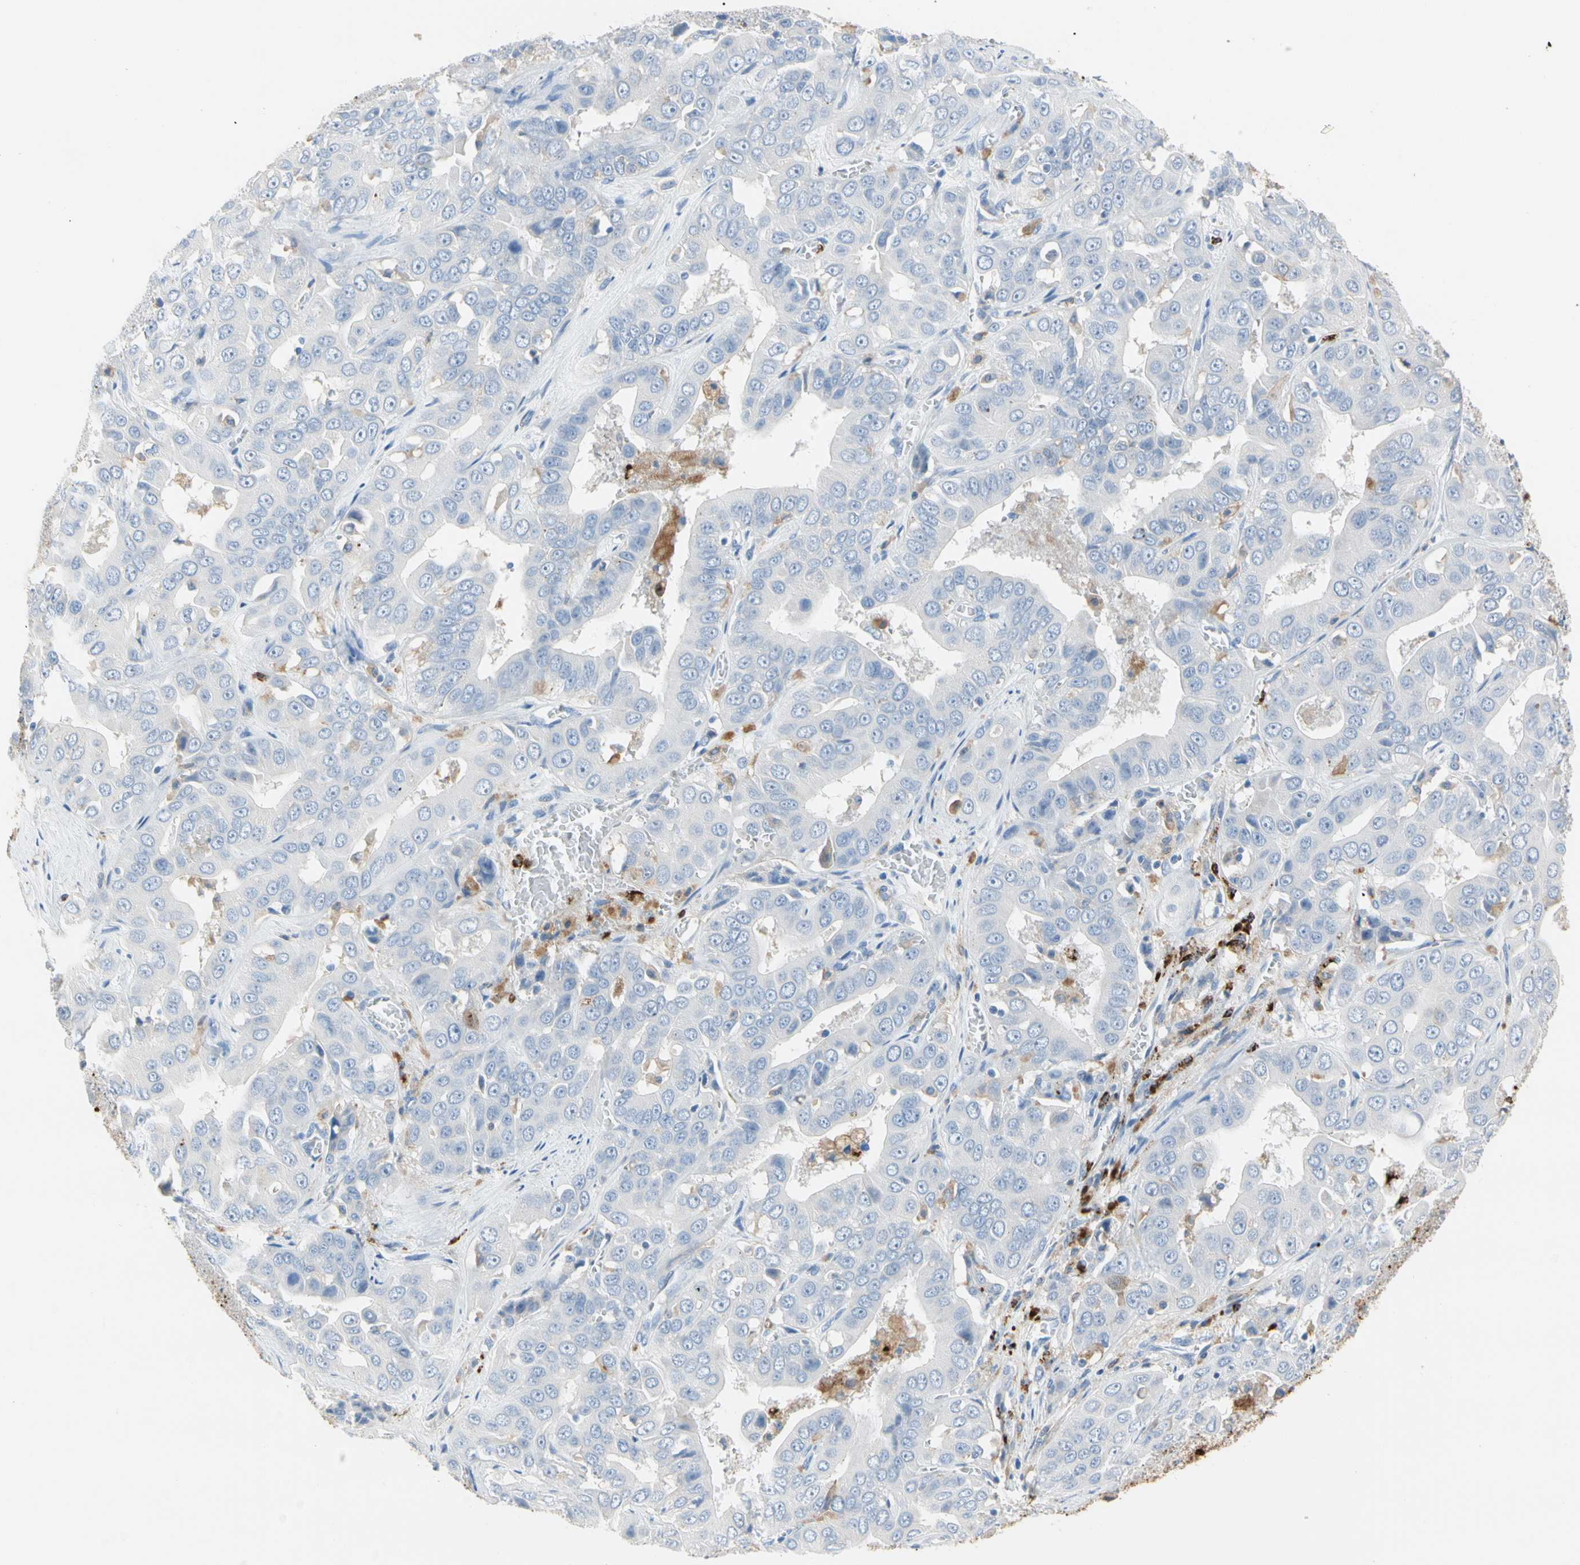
{"staining": {"intensity": "negative", "quantity": "none", "location": "none"}, "tissue": "liver cancer", "cell_type": "Tumor cells", "image_type": "cancer", "snomed": [{"axis": "morphology", "description": "Cholangiocarcinoma"}, {"axis": "topography", "description": "Liver"}], "caption": "Immunohistochemical staining of liver cancer (cholangiocarcinoma) shows no significant positivity in tumor cells. (DAB (3,3'-diaminobenzidine) immunohistochemistry (IHC) with hematoxylin counter stain).", "gene": "CLEC4A", "patient": {"sex": "female", "age": 52}}